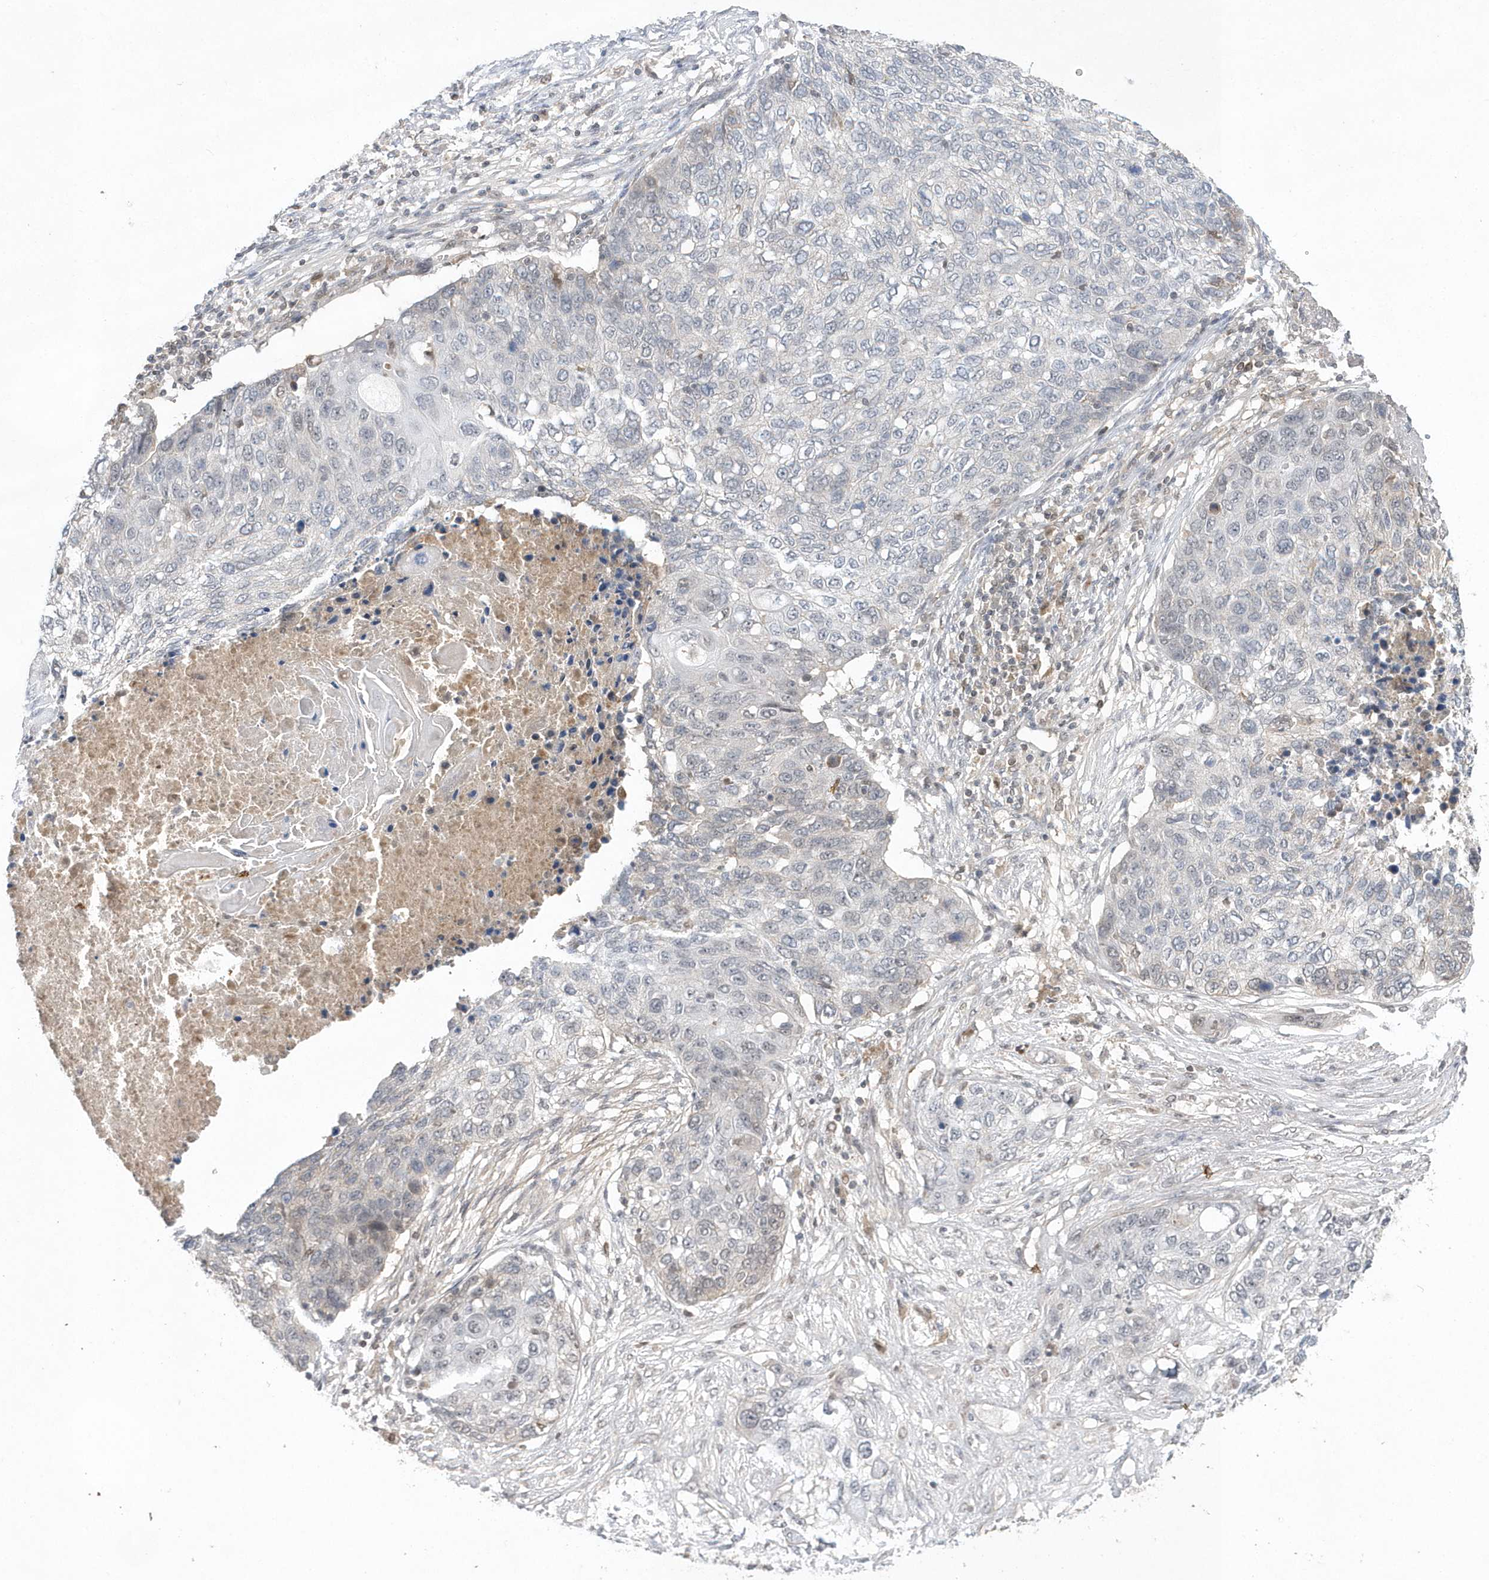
{"staining": {"intensity": "negative", "quantity": "none", "location": "none"}, "tissue": "lung cancer", "cell_type": "Tumor cells", "image_type": "cancer", "snomed": [{"axis": "morphology", "description": "Squamous cell carcinoma, NOS"}, {"axis": "topography", "description": "Lung"}], "caption": "DAB (3,3'-diaminobenzidine) immunohistochemical staining of lung cancer displays no significant expression in tumor cells. Nuclei are stained in blue.", "gene": "TMEM132B", "patient": {"sex": "female", "age": 63}}